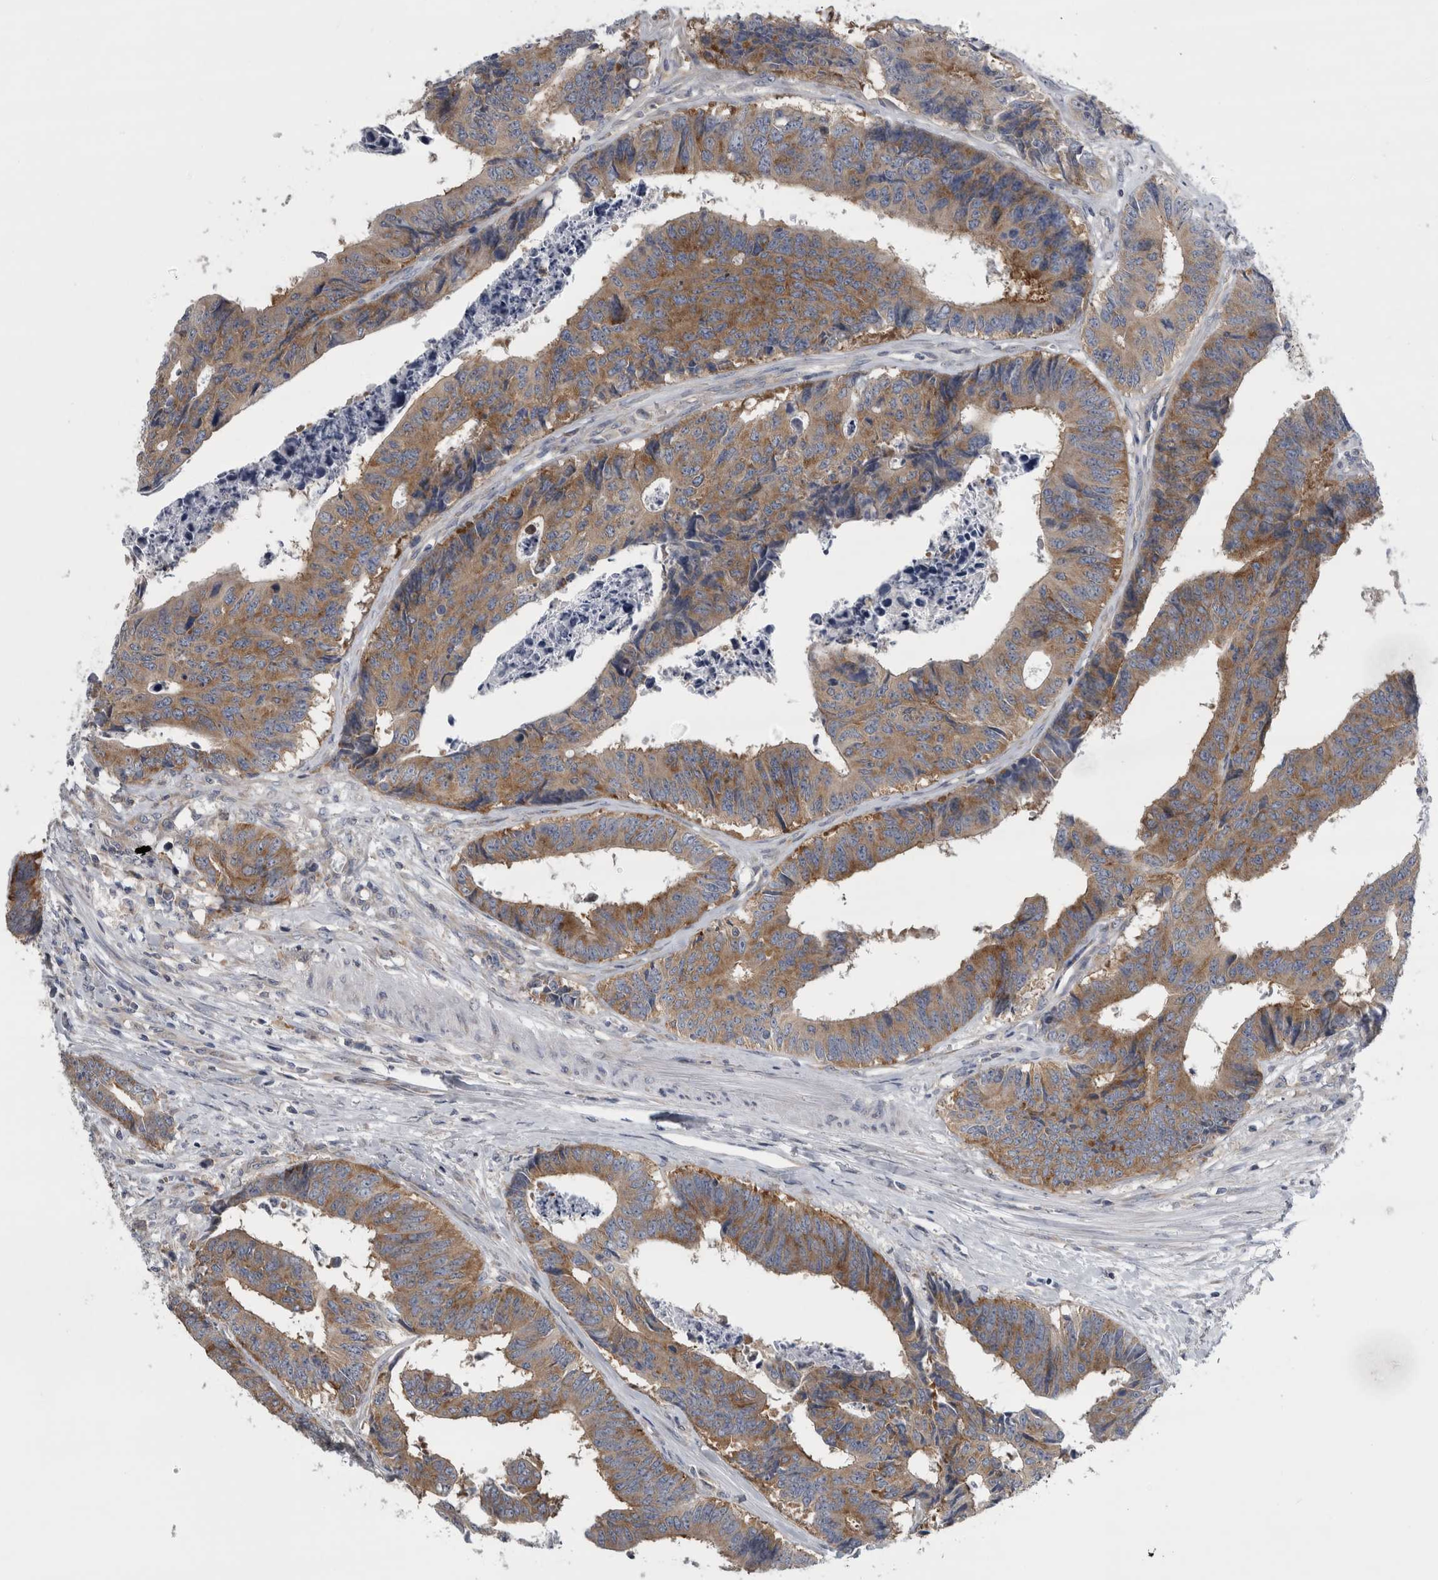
{"staining": {"intensity": "moderate", "quantity": "25%-75%", "location": "cytoplasmic/membranous"}, "tissue": "colorectal cancer", "cell_type": "Tumor cells", "image_type": "cancer", "snomed": [{"axis": "morphology", "description": "Adenocarcinoma, NOS"}, {"axis": "topography", "description": "Rectum"}], "caption": "There is medium levels of moderate cytoplasmic/membranous staining in tumor cells of colorectal adenocarcinoma, as demonstrated by immunohistochemical staining (brown color).", "gene": "PRRC2C", "patient": {"sex": "male", "age": 84}}